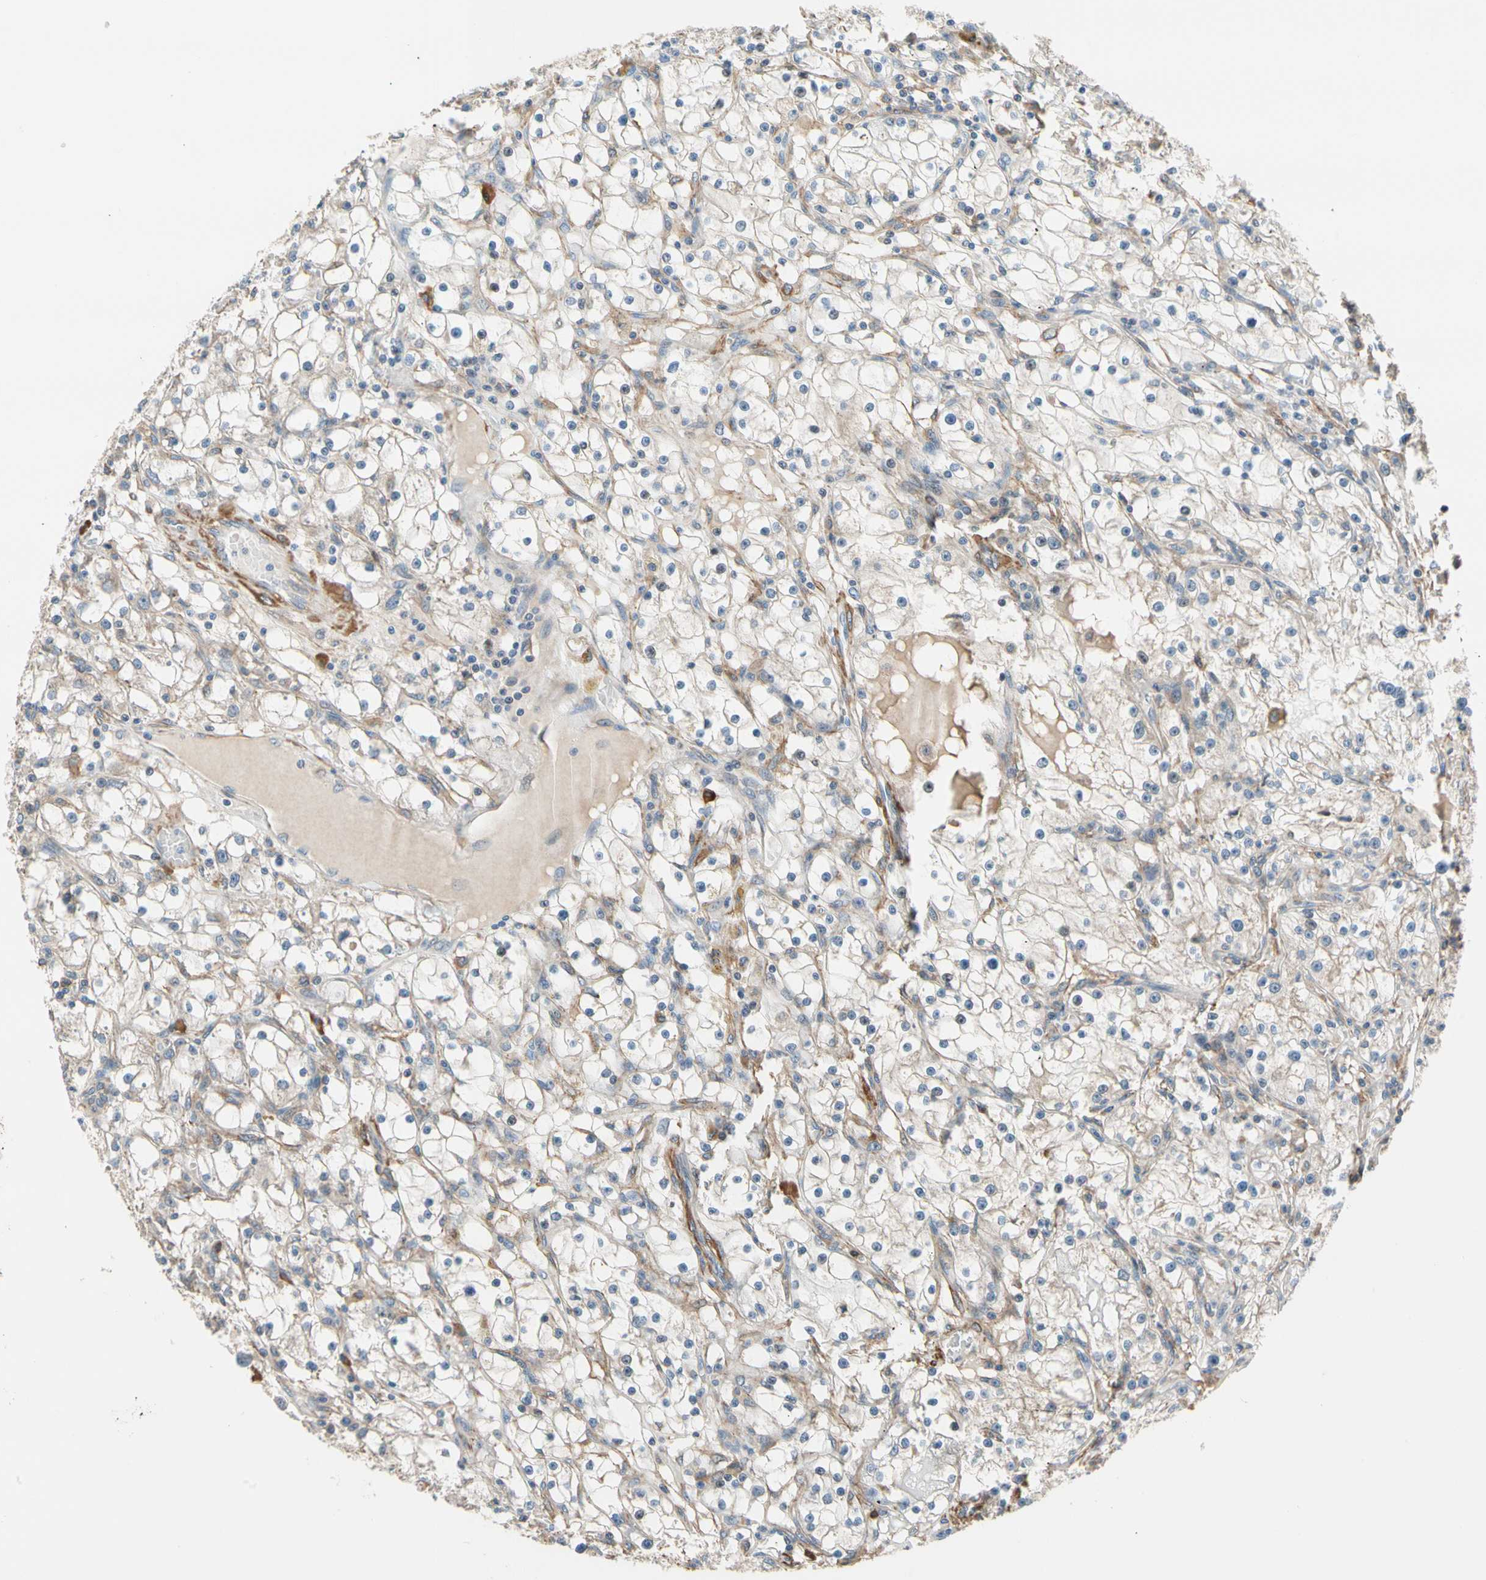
{"staining": {"intensity": "weak", "quantity": ">75%", "location": "cytoplasmic/membranous"}, "tissue": "renal cancer", "cell_type": "Tumor cells", "image_type": "cancer", "snomed": [{"axis": "morphology", "description": "Adenocarcinoma, NOS"}, {"axis": "topography", "description": "Kidney"}], "caption": "This photomicrograph reveals renal cancer (adenocarcinoma) stained with IHC to label a protein in brown. The cytoplasmic/membranous of tumor cells show weak positivity for the protein. Nuclei are counter-stained blue.", "gene": "LIMK2", "patient": {"sex": "male", "age": 56}}